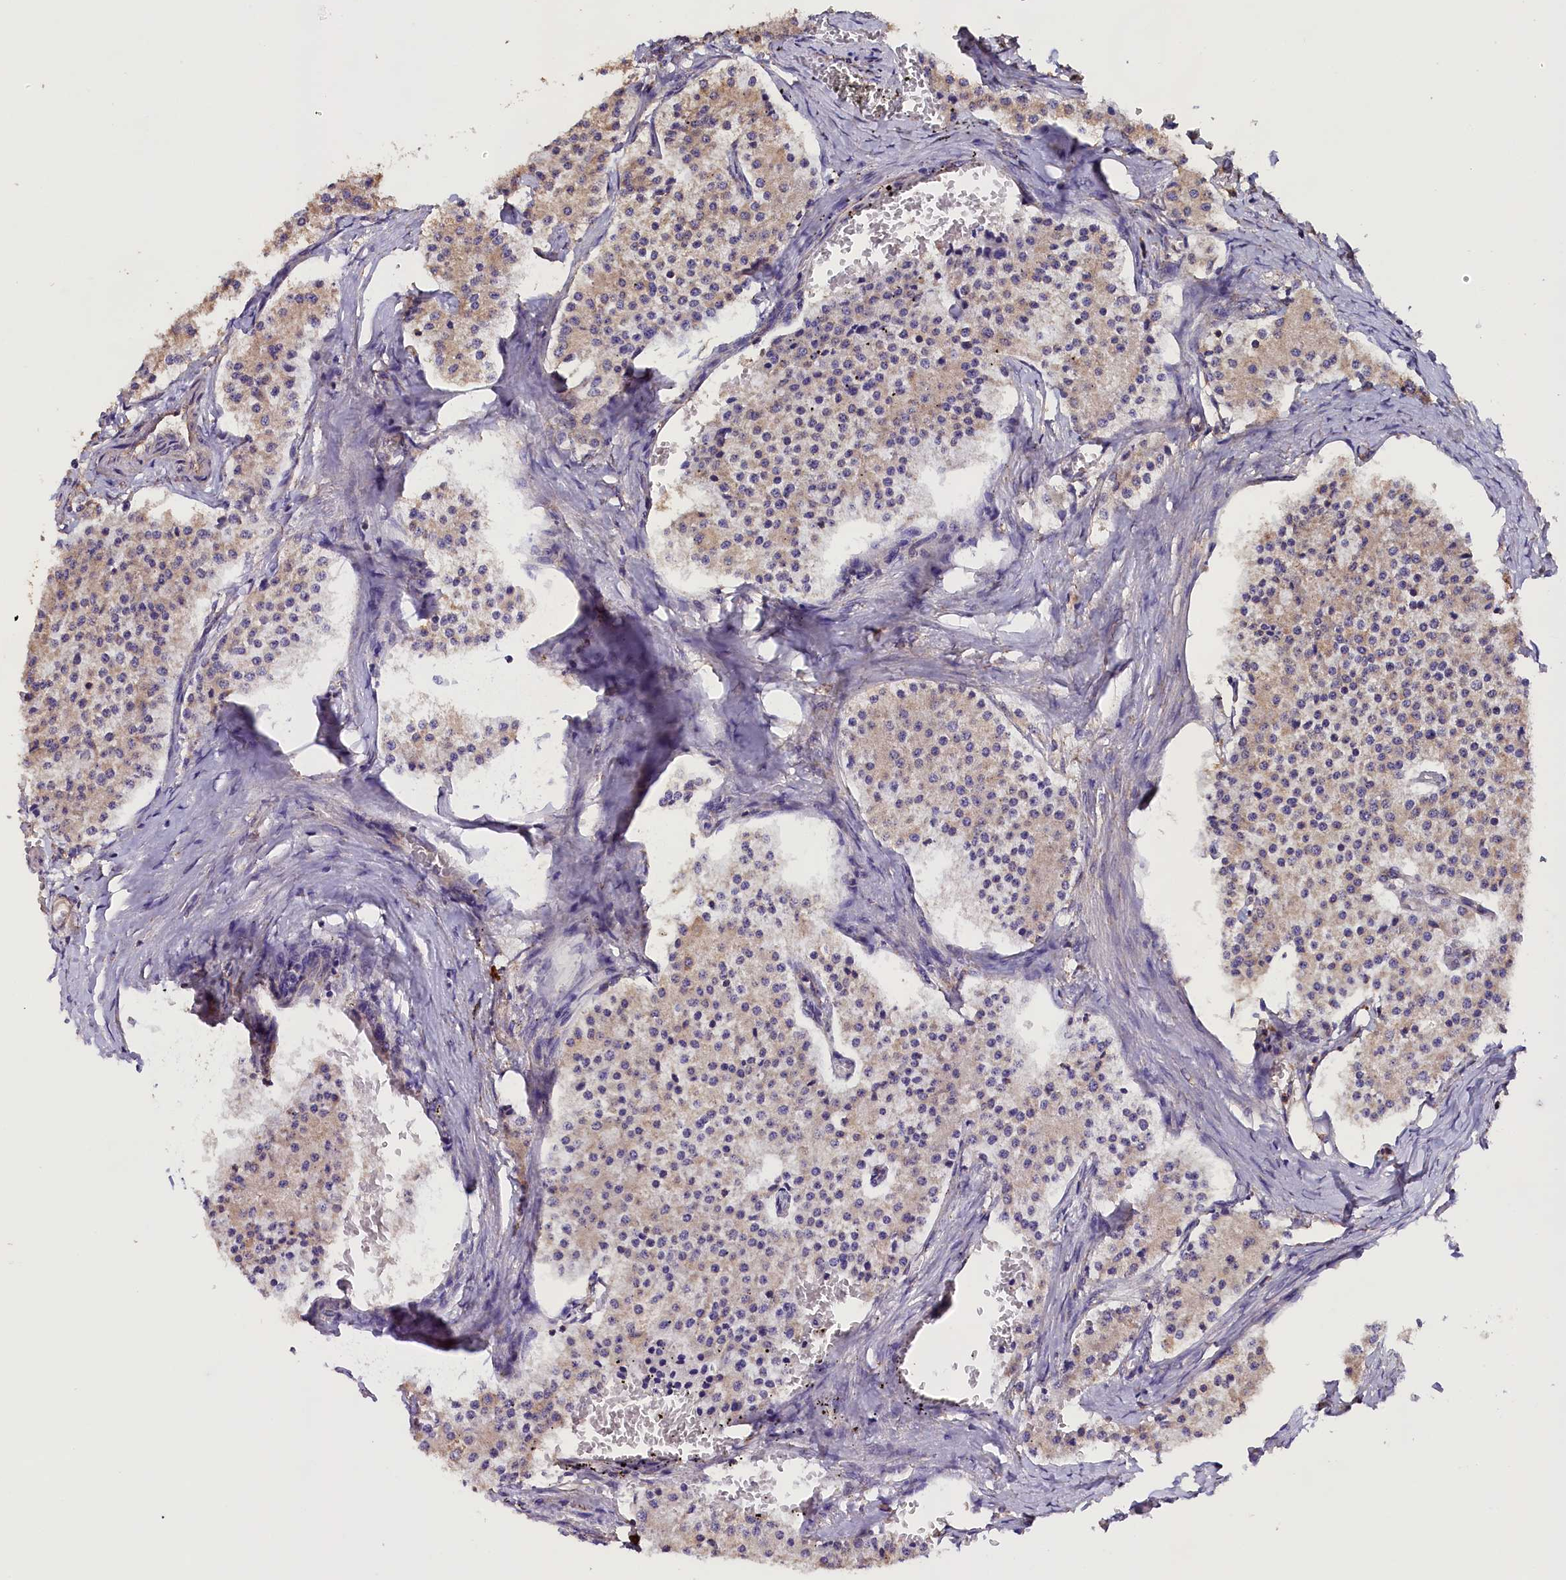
{"staining": {"intensity": "moderate", "quantity": "<25%", "location": "cytoplasmic/membranous"}, "tissue": "carcinoid", "cell_type": "Tumor cells", "image_type": "cancer", "snomed": [{"axis": "morphology", "description": "Carcinoid, malignant, NOS"}, {"axis": "topography", "description": "Colon"}], "caption": "Moderate cytoplasmic/membranous protein expression is appreciated in approximately <25% of tumor cells in malignant carcinoid. The staining was performed using DAB (3,3'-diaminobenzidine), with brown indicating positive protein expression. Nuclei are stained blue with hematoxylin.", "gene": "ENKD1", "patient": {"sex": "female", "age": 52}}